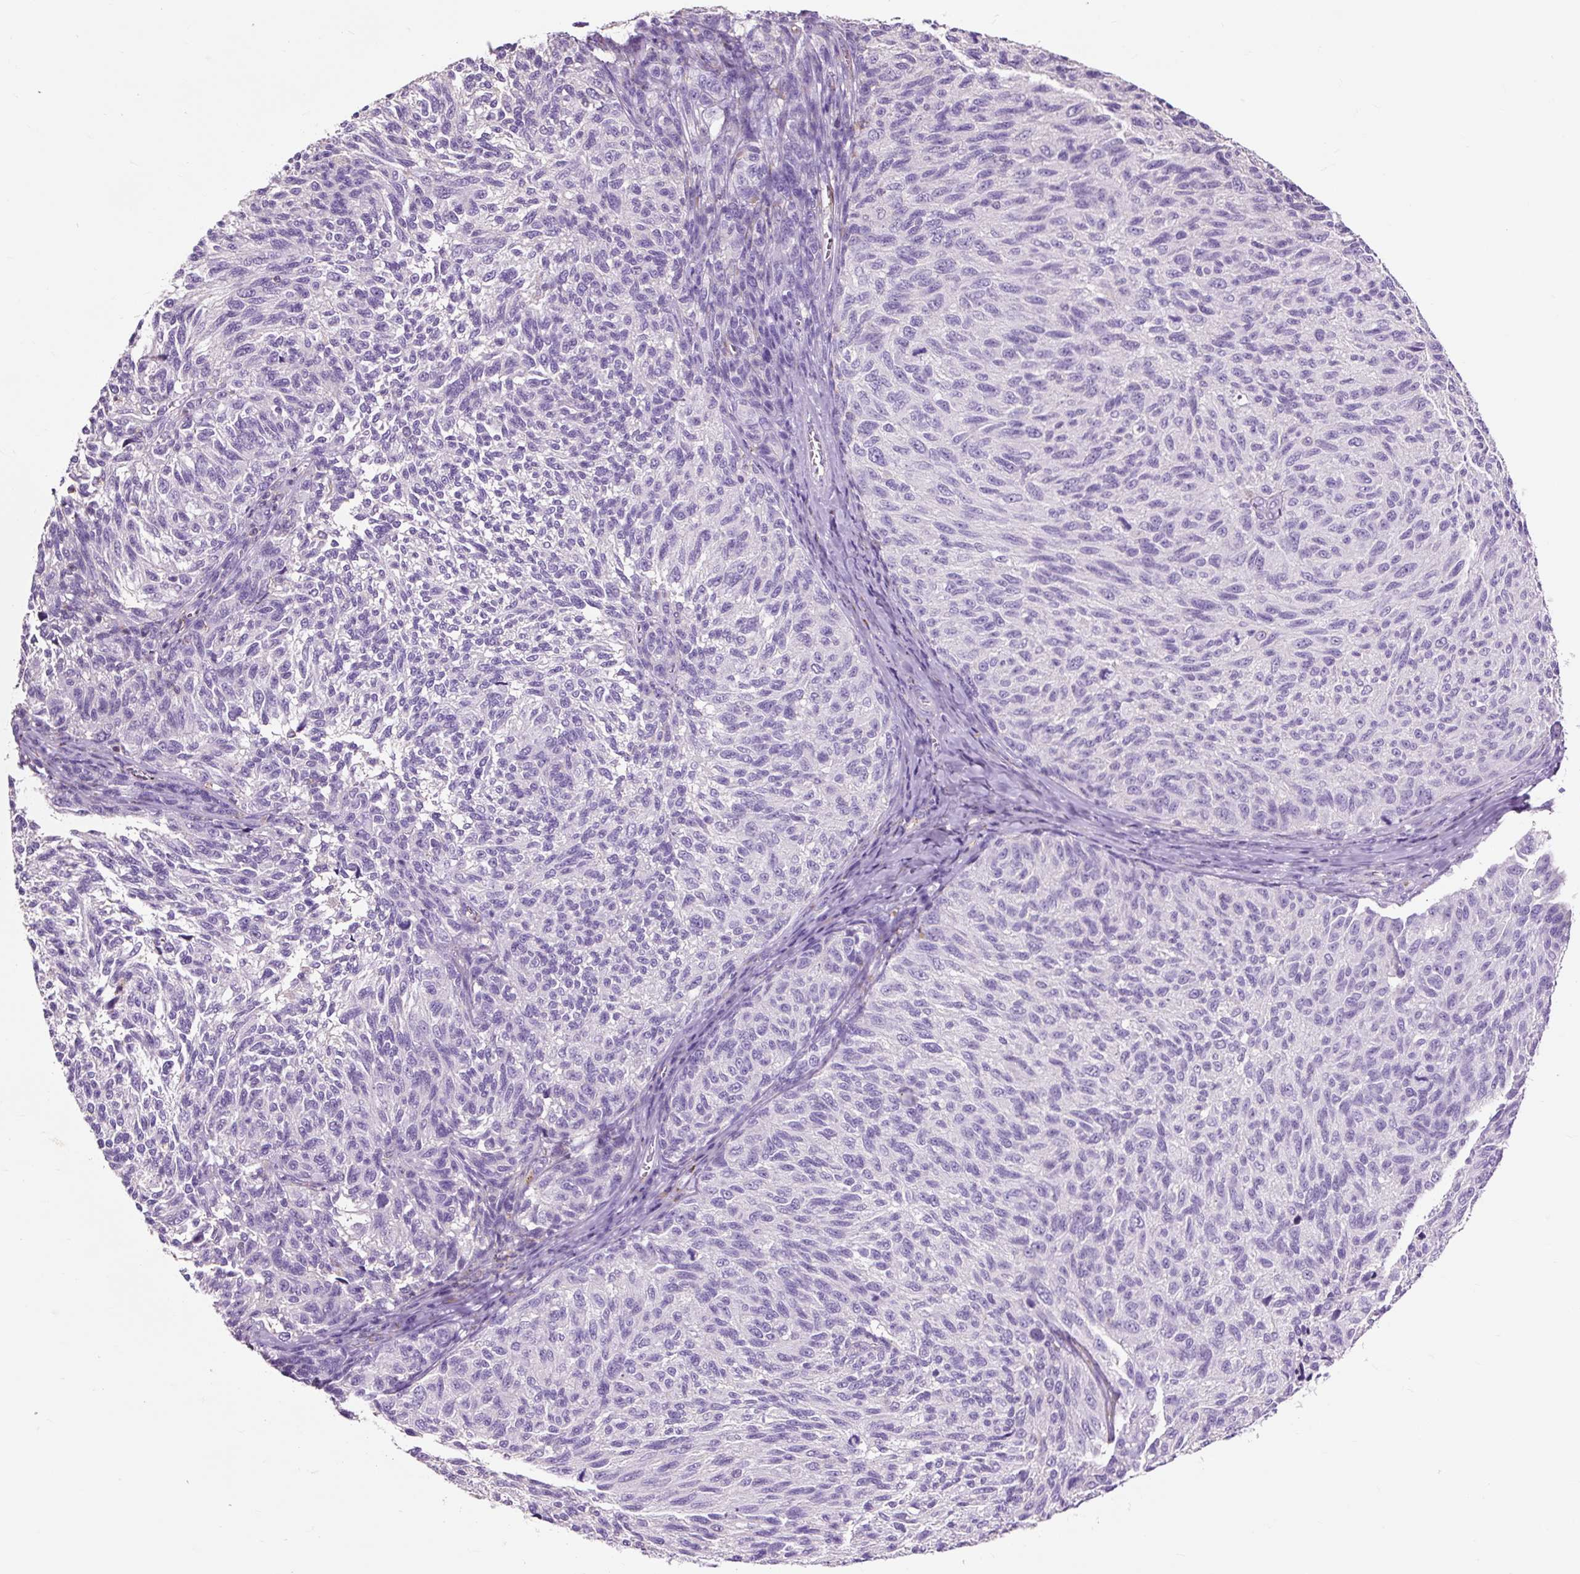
{"staining": {"intensity": "negative", "quantity": "none", "location": "none"}, "tissue": "melanoma", "cell_type": "Tumor cells", "image_type": "cancer", "snomed": [{"axis": "morphology", "description": "Malignant melanoma, NOS"}, {"axis": "topography", "description": "Skin"}], "caption": "The immunohistochemistry image has no significant staining in tumor cells of melanoma tissue.", "gene": "OR10A7", "patient": {"sex": "female", "age": 73}}